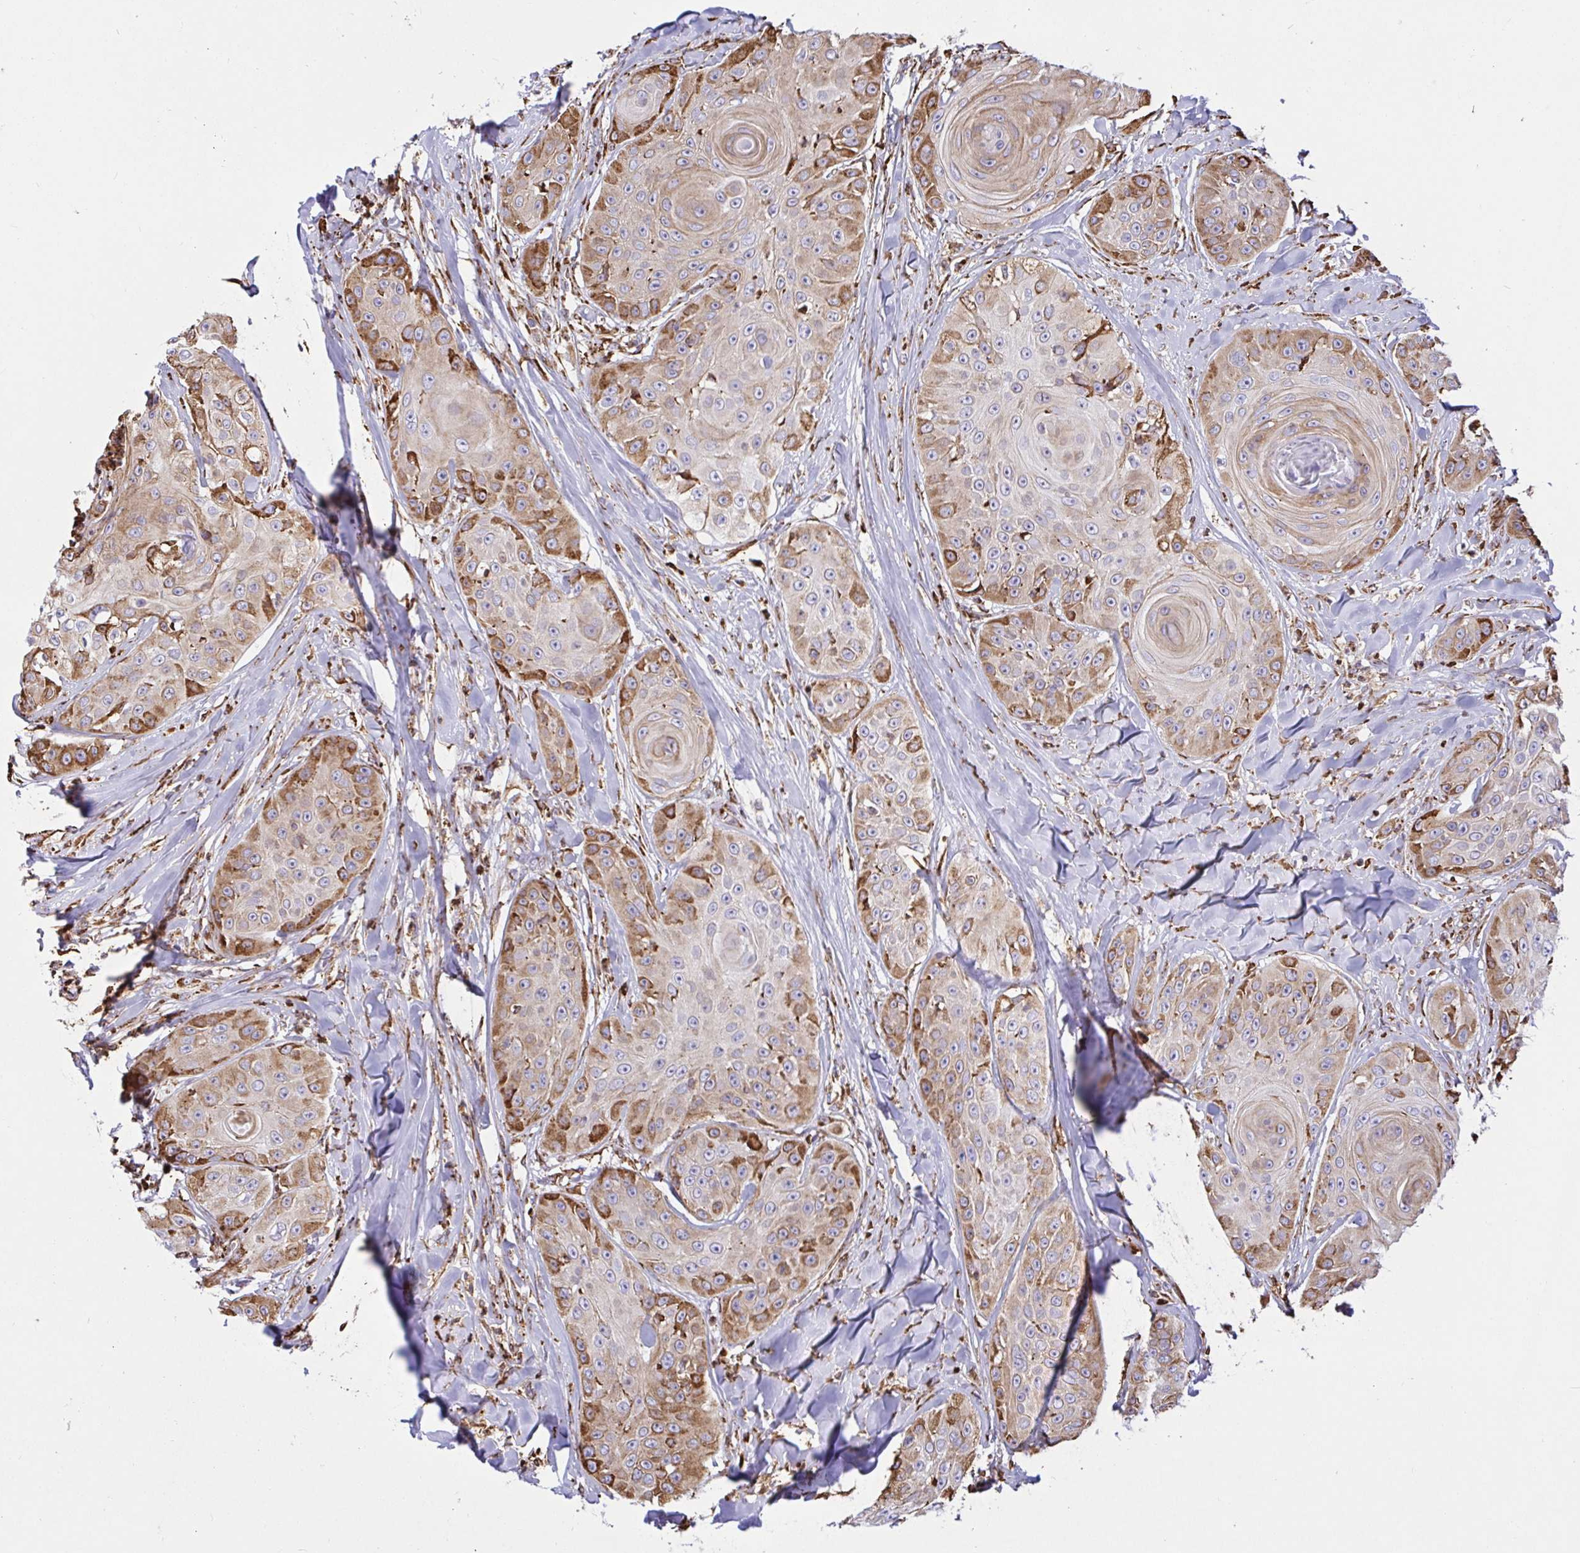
{"staining": {"intensity": "moderate", "quantity": "25%-75%", "location": "cytoplasmic/membranous"}, "tissue": "head and neck cancer", "cell_type": "Tumor cells", "image_type": "cancer", "snomed": [{"axis": "morphology", "description": "Squamous cell carcinoma, NOS"}, {"axis": "topography", "description": "Head-Neck"}], "caption": "This histopathology image reveals immunohistochemistry staining of human head and neck cancer, with medium moderate cytoplasmic/membranous positivity in about 25%-75% of tumor cells.", "gene": "CLGN", "patient": {"sex": "male", "age": 83}}